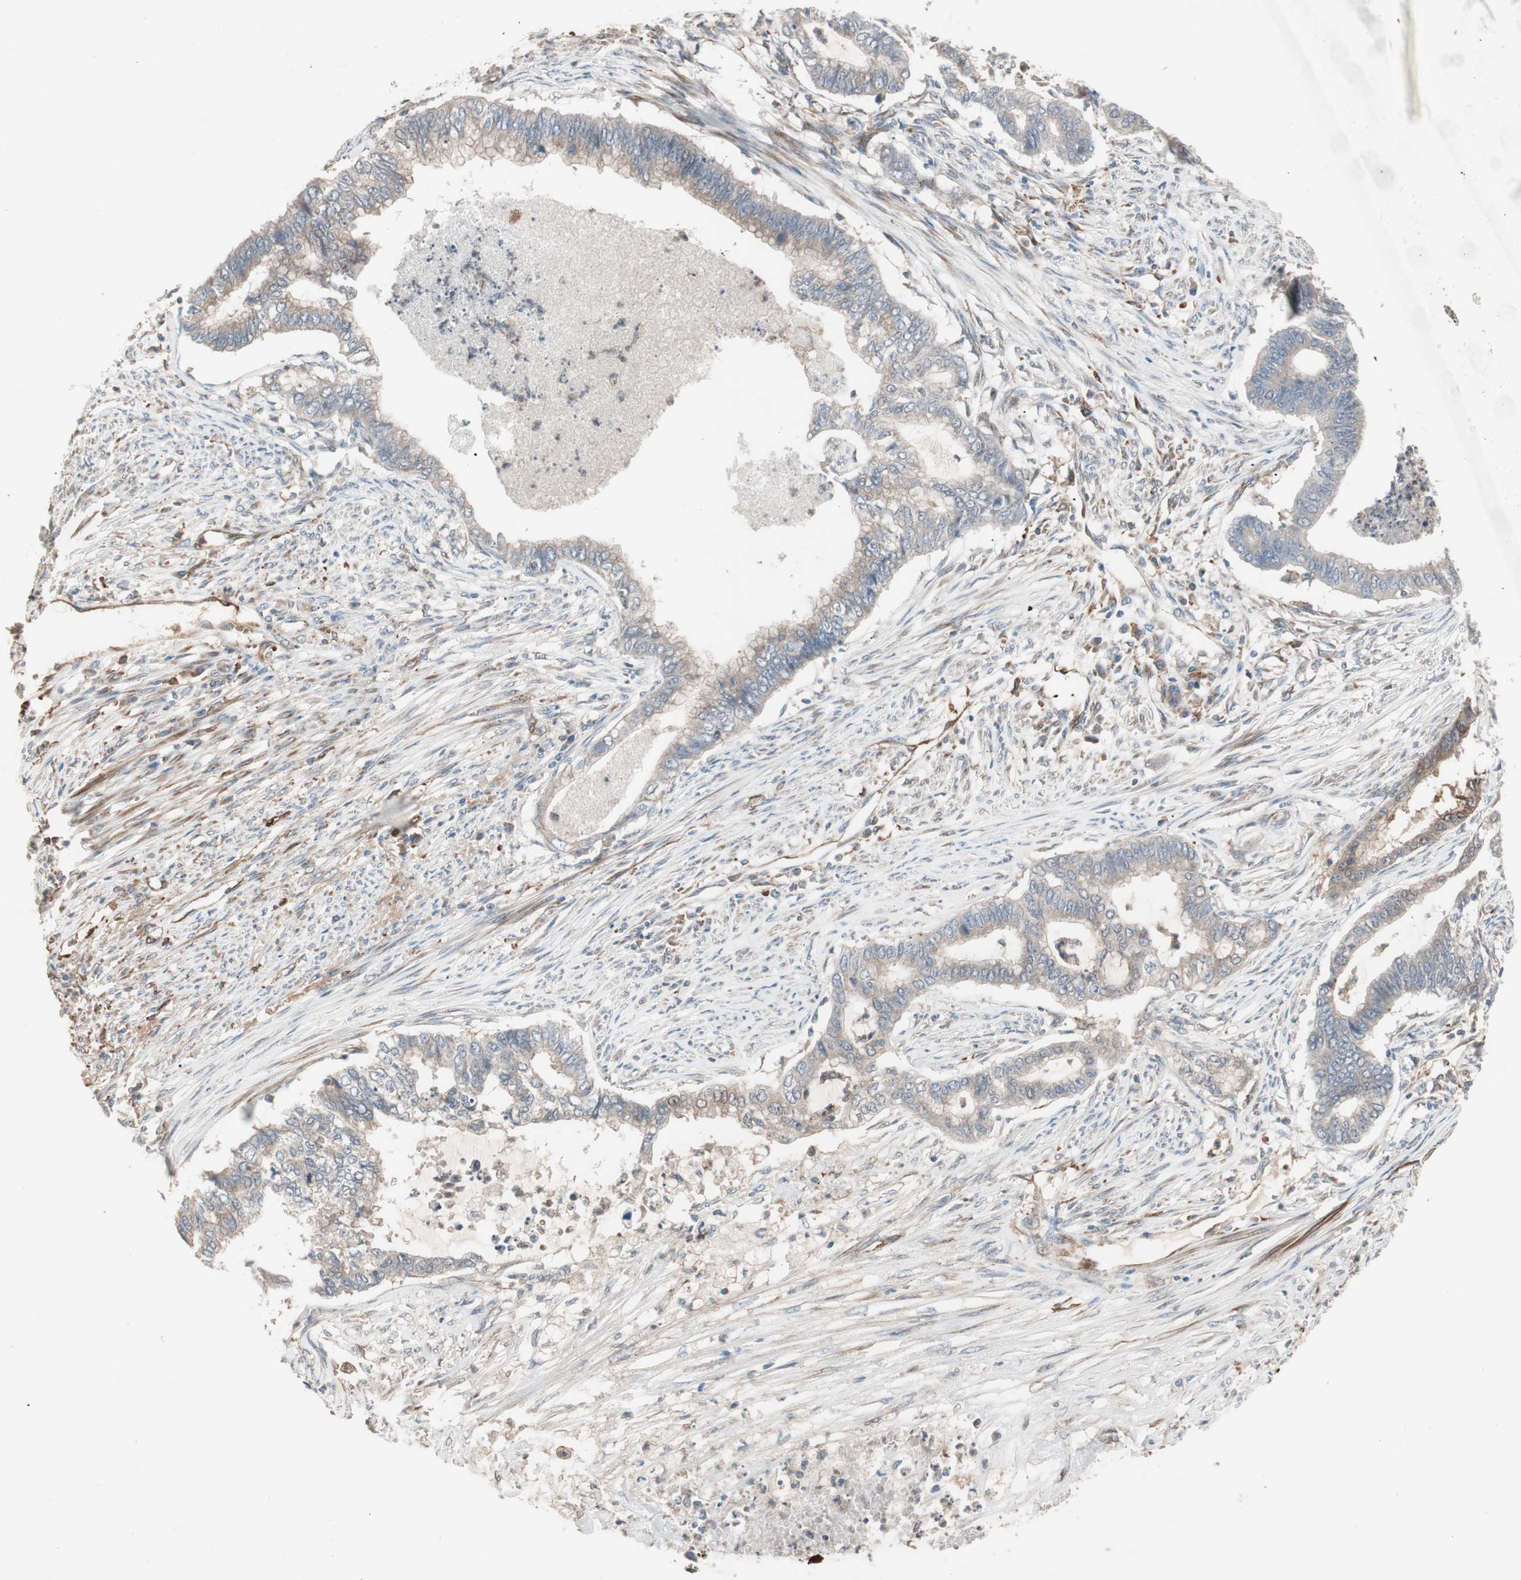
{"staining": {"intensity": "moderate", "quantity": ">75%", "location": "cytoplasmic/membranous"}, "tissue": "endometrial cancer", "cell_type": "Tumor cells", "image_type": "cancer", "snomed": [{"axis": "morphology", "description": "Adenocarcinoma, NOS"}, {"axis": "topography", "description": "Endometrium"}], "caption": "Tumor cells show medium levels of moderate cytoplasmic/membranous positivity in about >75% of cells in human endometrial cancer (adenocarcinoma).", "gene": "STAB1", "patient": {"sex": "female", "age": 79}}